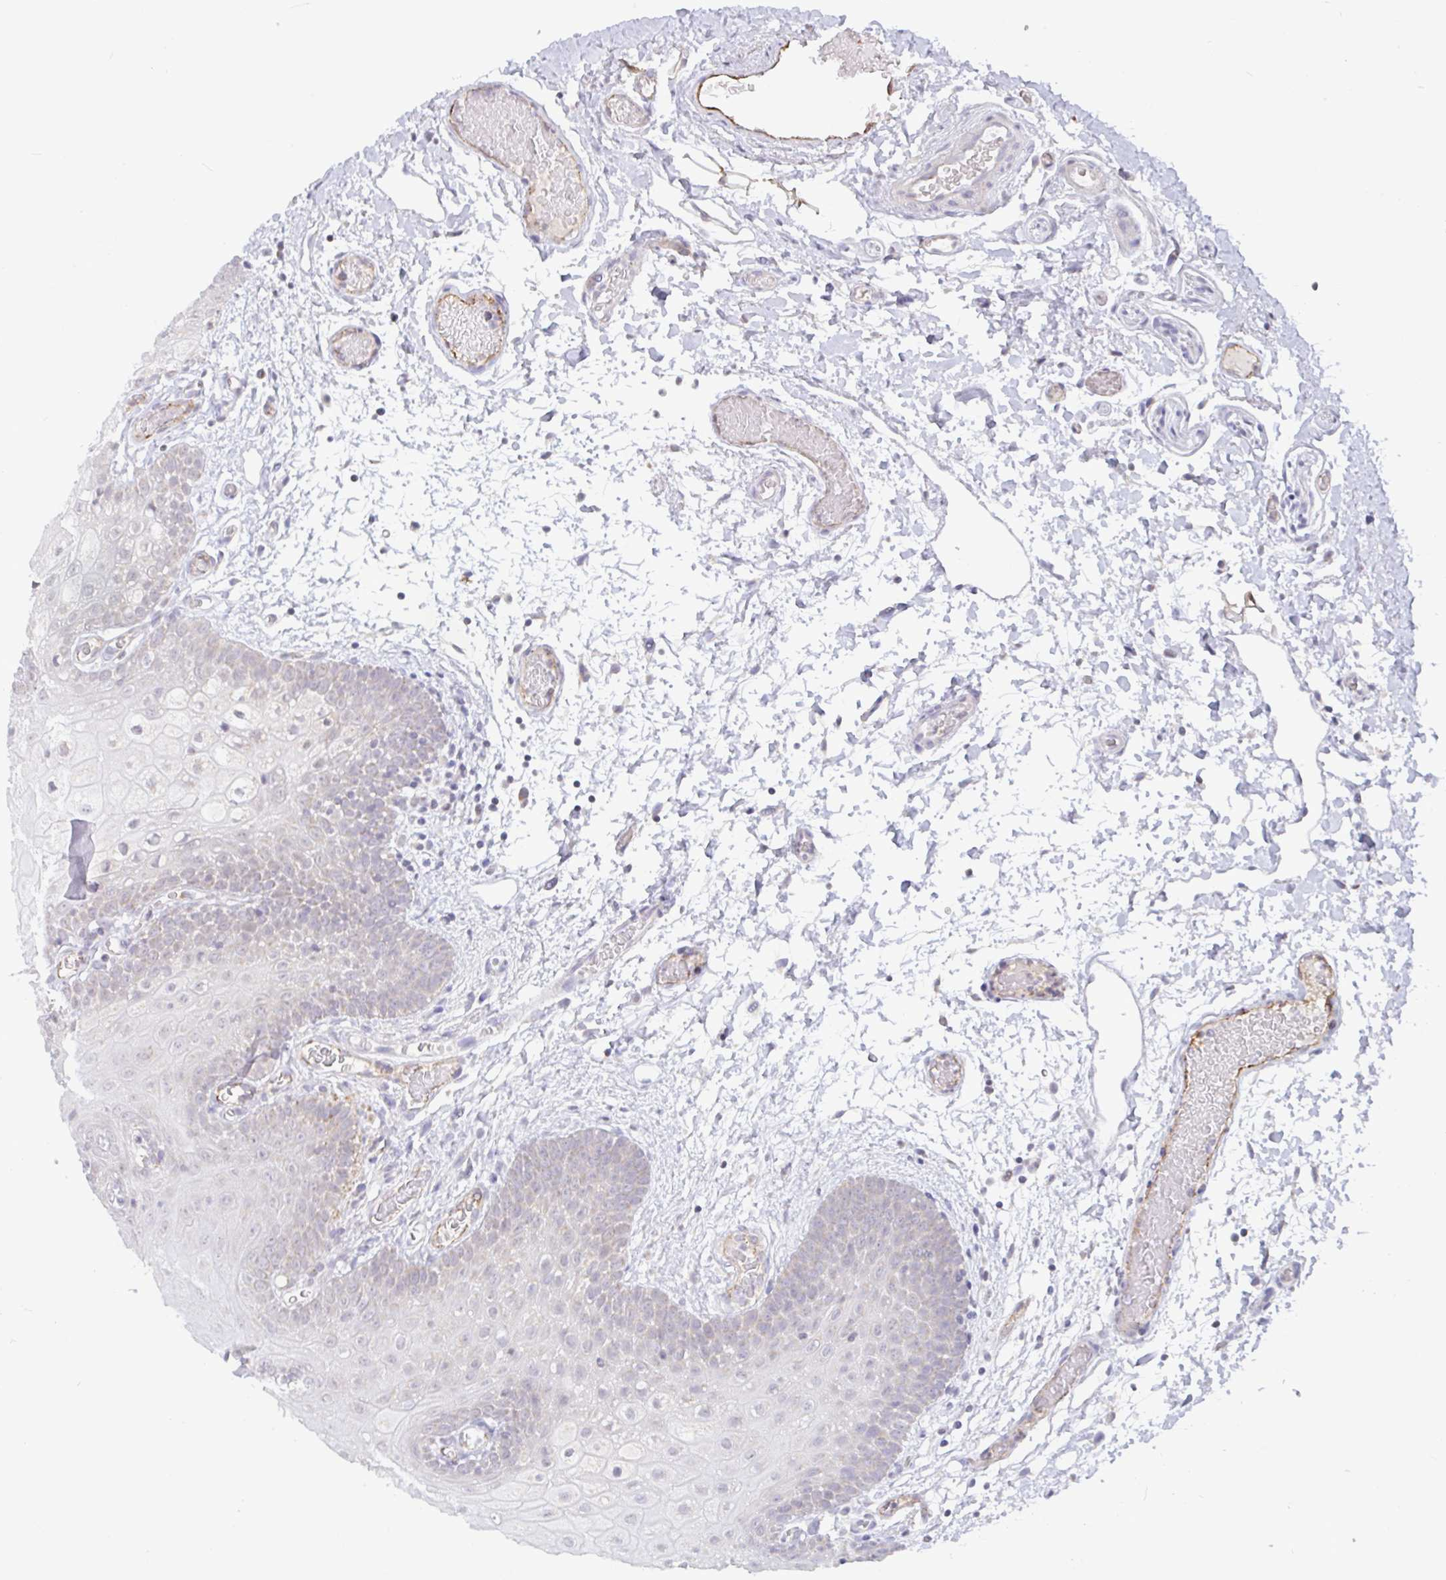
{"staining": {"intensity": "weak", "quantity": "<25%", "location": "cytoplasmic/membranous"}, "tissue": "oral mucosa", "cell_type": "Squamous epithelial cells", "image_type": "normal", "snomed": [{"axis": "morphology", "description": "Normal tissue, NOS"}, {"axis": "morphology", "description": "Squamous cell carcinoma, NOS"}, {"axis": "topography", "description": "Oral tissue"}, {"axis": "topography", "description": "Tounge, NOS"}, {"axis": "topography", "description": "Head-Neck"}], "caption": "IHC histopathology image of unremarkable oral mucosa stained for a protein (brown), which demonstrates no positivity in squamous epithelial cells. (Immunohistochemistry, brightfield microscopy, high magnification).", "gene": "PLCD4", "patient": {"sex": "male", "age": 76}}